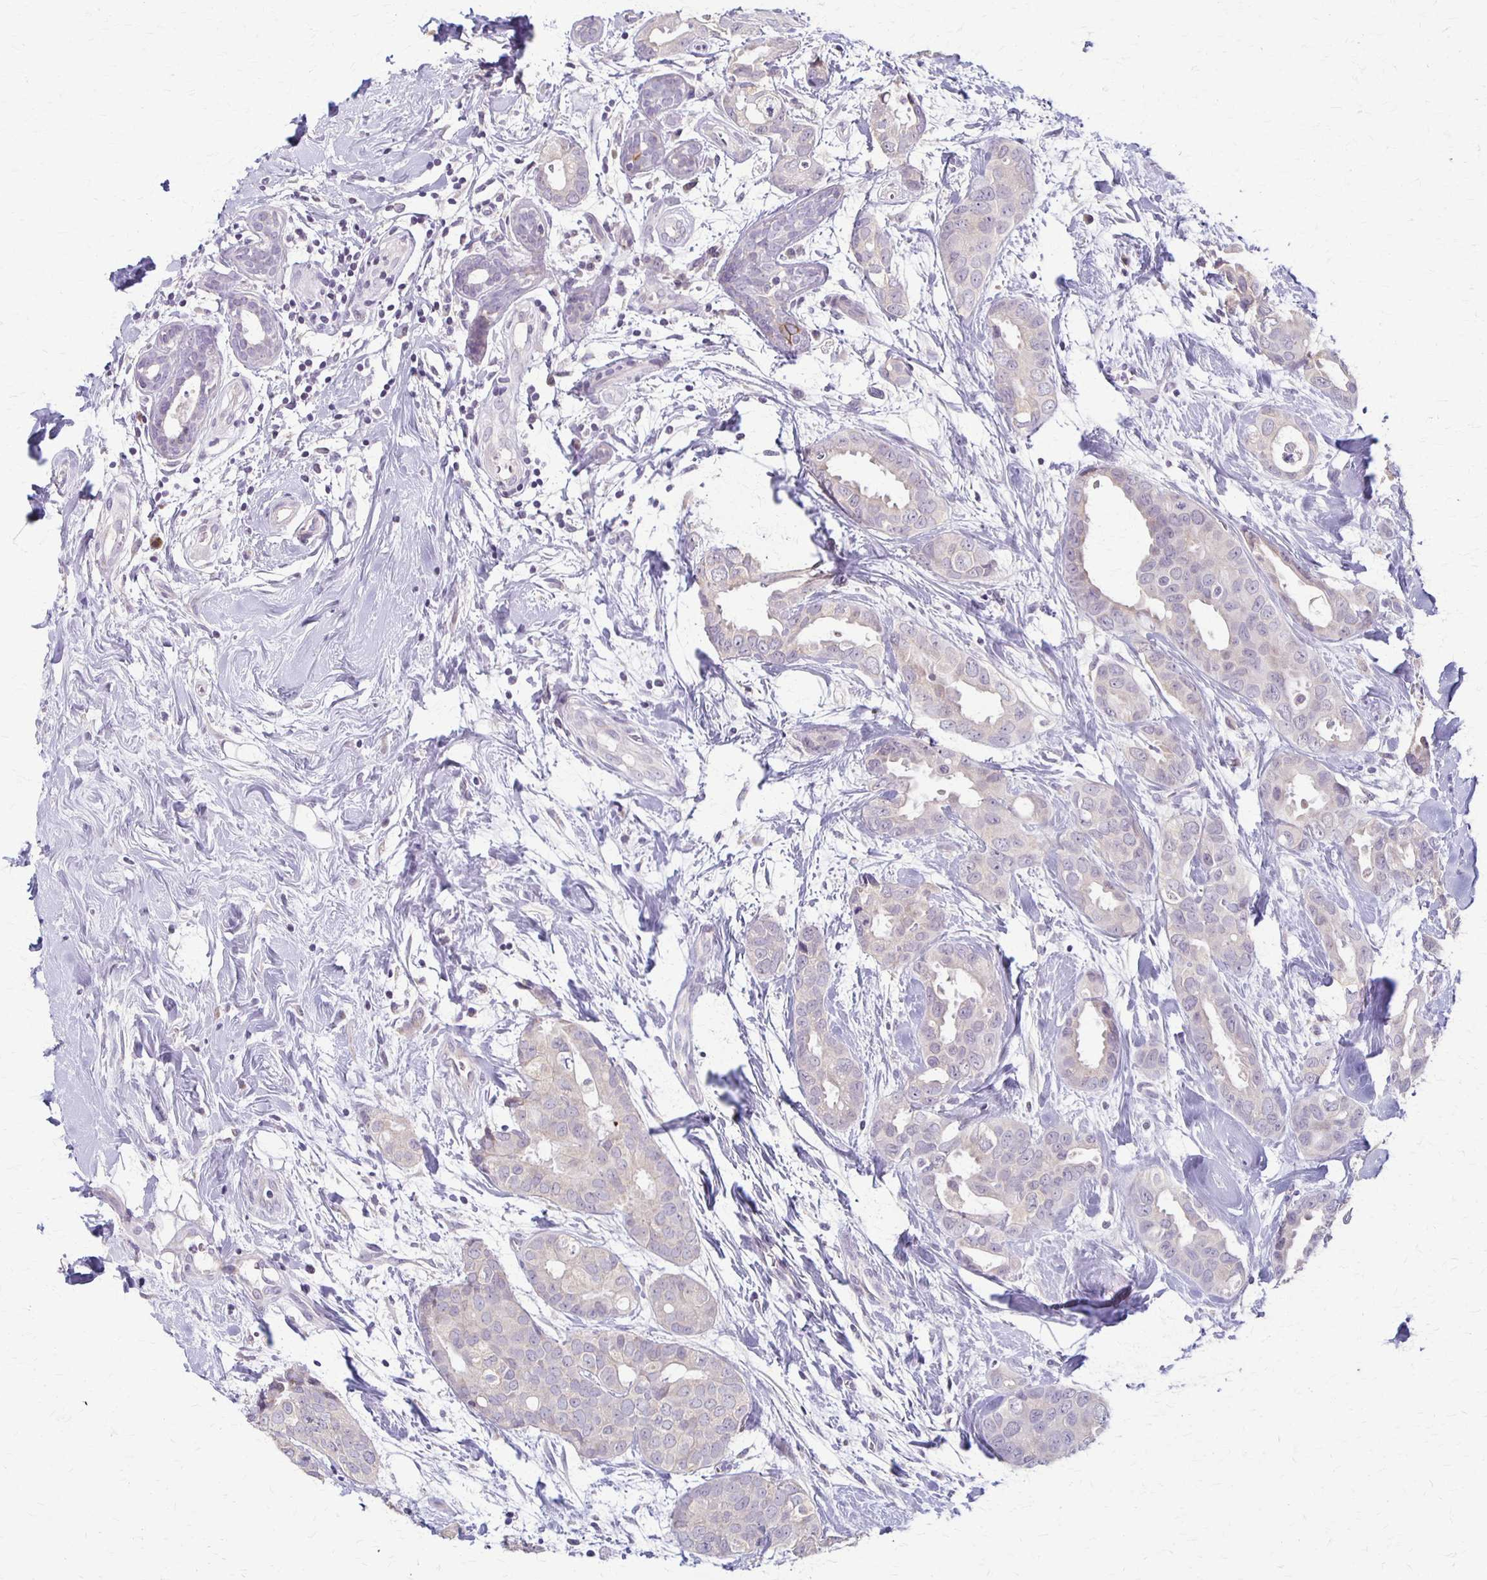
{"staining": {"intensity": "negative", "quantity": "none", "location": "none"}, "tissue": "breast cancer", "cell_type": "Tumor cells", "image_type": "cancer", "snomed": [{"axis": "morphology", "description": "Duct carcinoma"}, {"axis": "topography", "description": "Breast"}], "caption": "This is a image of immunohistochemistry staining of breast cancer, which shows no staining in tumor cells. (Stains: DAB (3,3'-diaminobenzidine) immunohistochemistry (IHC) with hematoxylin counter stain, Microscopy: brightfield microscopy at high magnification).", "gene": "SLC35E2B", "patient": {"sex": "female", "age": 45}}